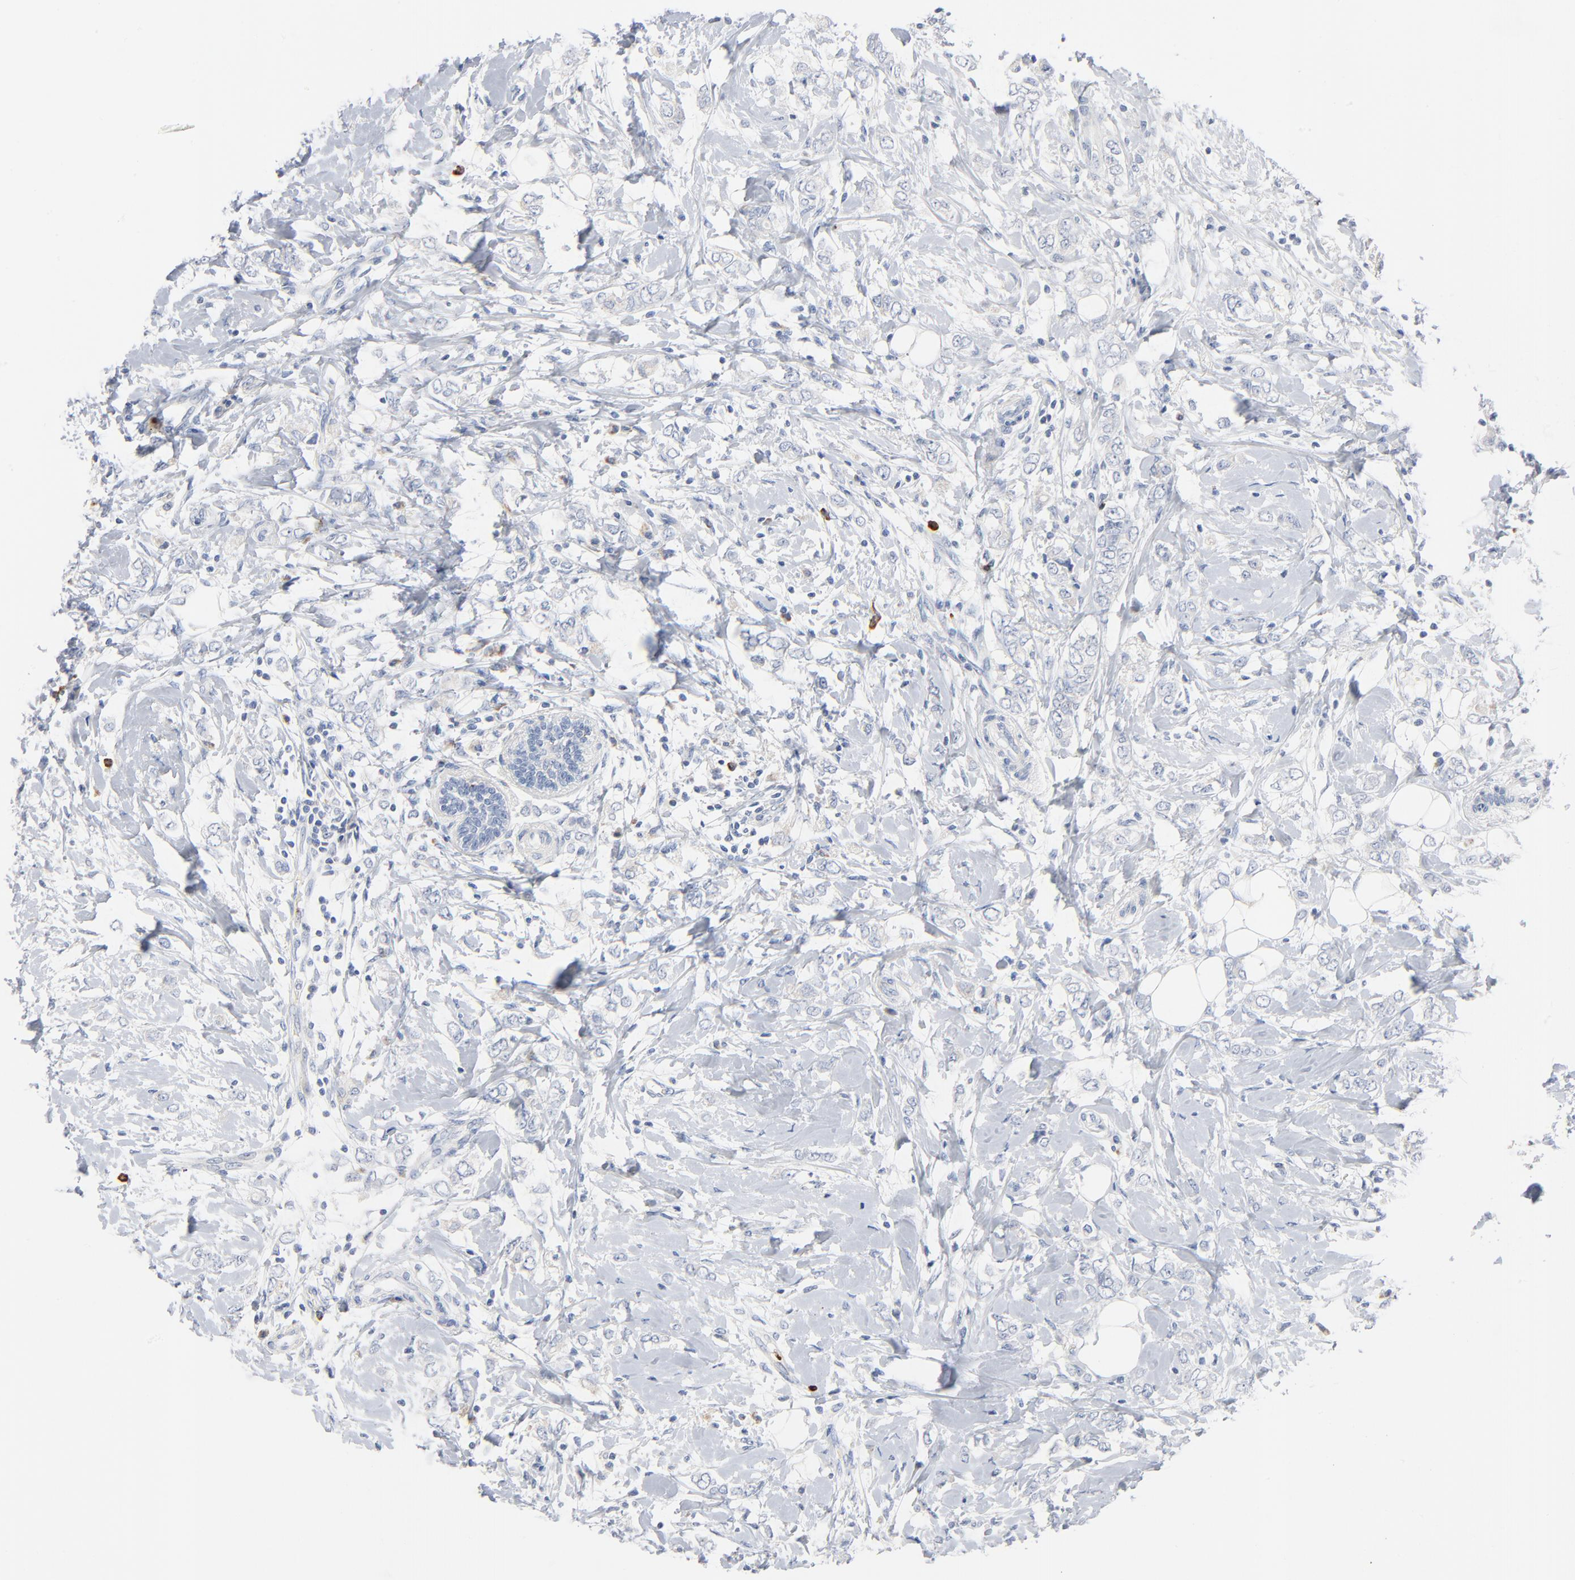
{"staining": {"intensity": "negative", "quantity": "none", "location": "none"}, "tissue": "breast cancer", "cell_type": "Tumor cells", "image_type": "cancer", "snomed": [{"axis": "morphology", "description": "Normal tissue, NOS"}, {"axis": "morphology", "description": "Lobular carcinoma"}, {"axis": "topography", "description": "Breast"}], "caption": "This is an immunohistochemistry image of lobular carcinoma (breast). There is no expression in tumor cells.", "gene": "GZMB", "patient": {"sex": "female", "age": 47}}